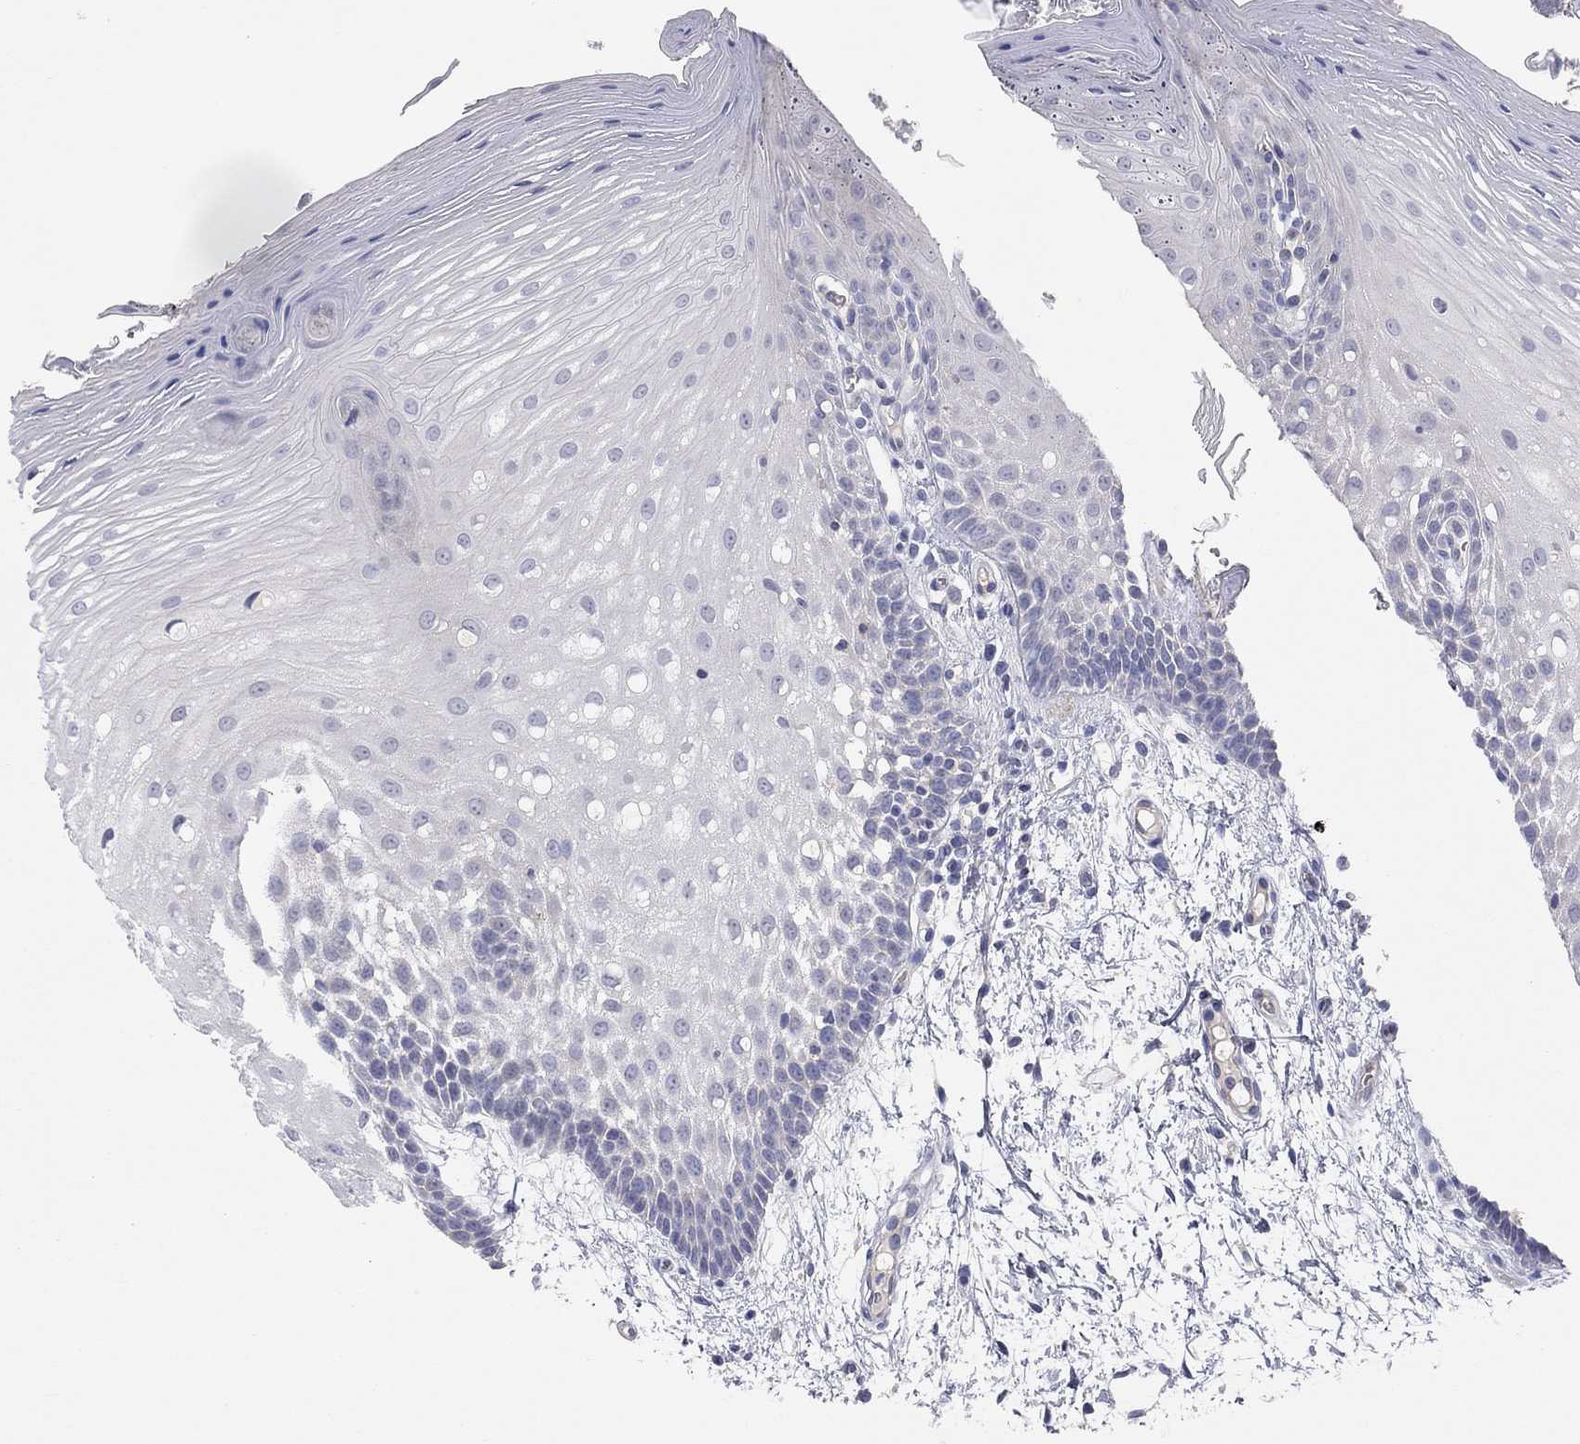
{"staining": {"intensity": "negative", "quantity": "none", "location": "none"}, "tissue": "oral mucosa", "cell_type": "Squamous epithelial cells", "image_type": "normal", "snomed": [{"axis": "morphology", "description": "Normal tissue, NOS"}, {"axis": "morphology", "description": "Squamous cell carcinoma, NOS"}, {"axis": "topography", "description": "Oral tissue"}, {"axis": "topography", "description": "Head-Neck"}], "caption": "Immunohistochemical staining of benign oral mucosa reveals no significant expression in squamous epithelial cells.", "gene": "KCNB1", "patient": {"sex": "male", "age": 69}}